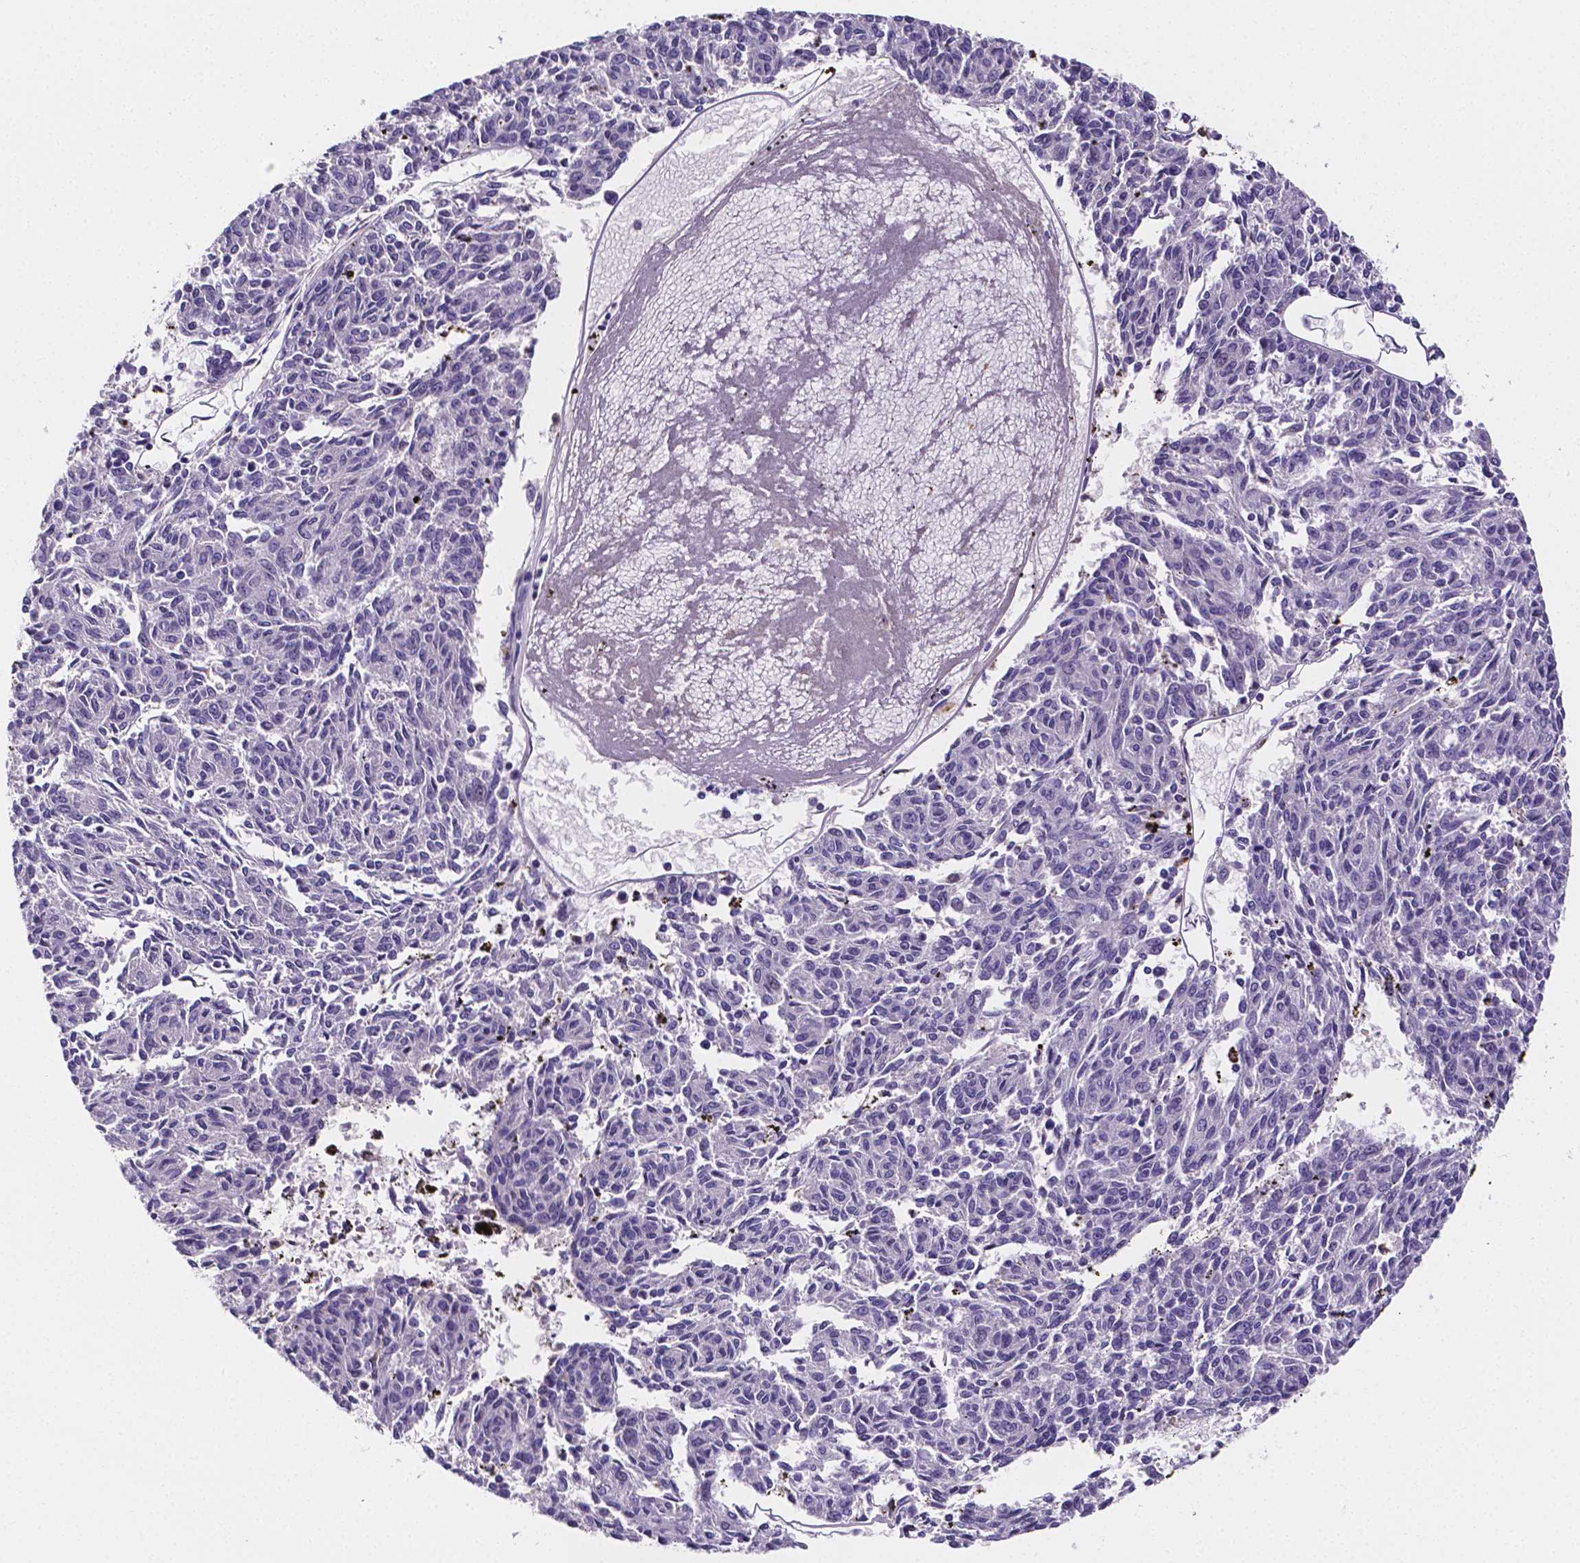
{"staining": {"intensity": "negative", "quantity": "none", "location": "none"}, "tissue": "melanoma", "cell_type": "Tumor cells", "image_type": "cancer", "snomed": [{"axis": "morphology", "description": "Malignant melanoma, NOS"}, {"axis": "topography", "description": "Skin"}], "caption": "Tumor cells are negative for protein expression in human malignant melanoma.", "gene": "NRGN", "patient": {"sex": "female", "age": 72}}